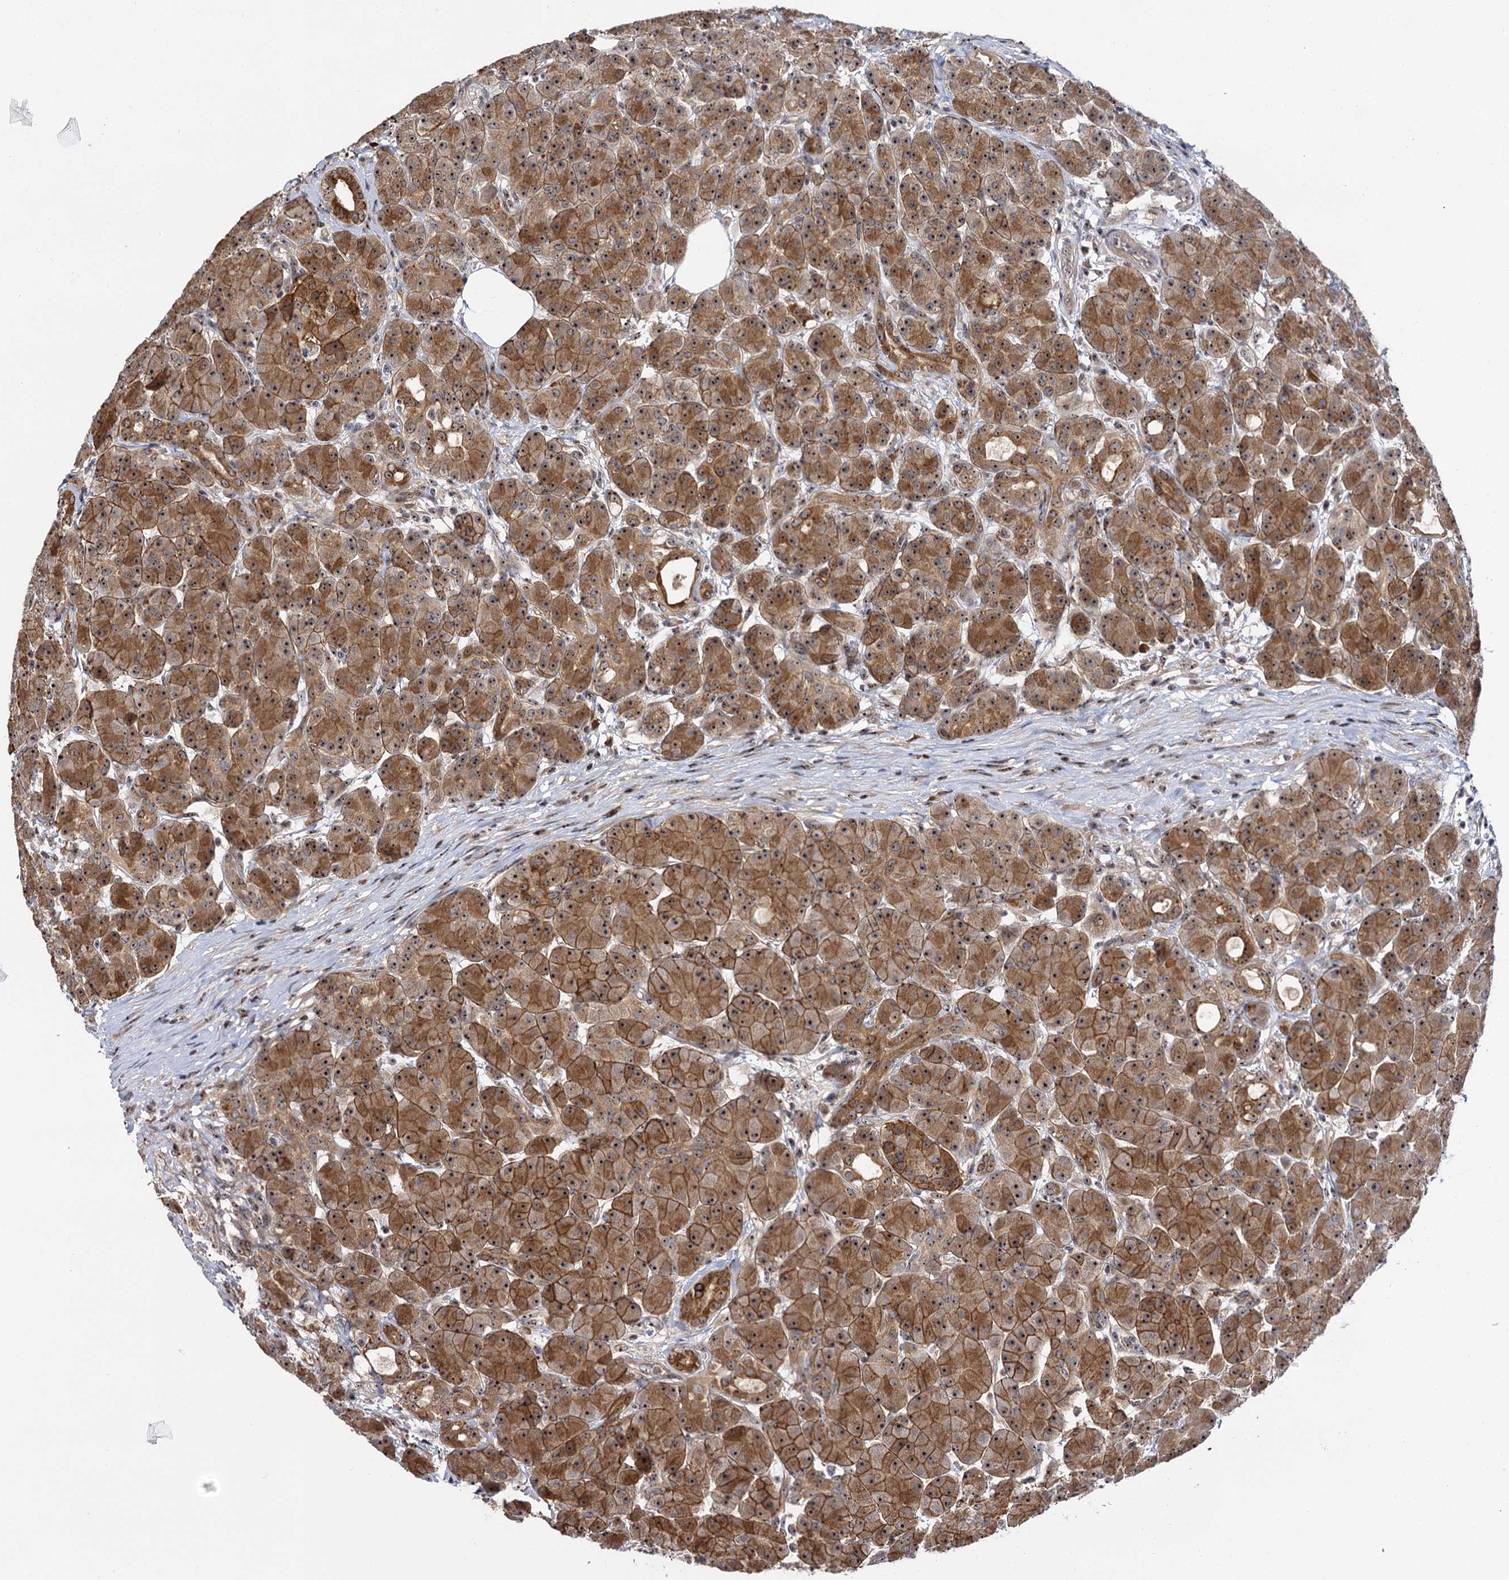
{"staining": {"intensity": "strong", "quantity": ">75%", "location": "cytoplasmic/membranous,nuclear"}, "tissue": "pancreas", "cell_type": "Exocrine glandular cells", "image_type": "normal", "snomed": [{"axis": "morphology", "description": "Normal tissue, NOS"}, {"axis": "topography", "description": "Pancreas"}], "caption": "Strong cytoplasmic/membranous,nuclear protein positivity is identified in approximately >75% of exocrine glandular cells in pancreas. The staining was performed using DAB, with brown indicating positive protein expression. Nuclei are stained blue with hematoxylin.", "gene": "SUPT20H", "patient": {"sex": "male", "age": 63}}